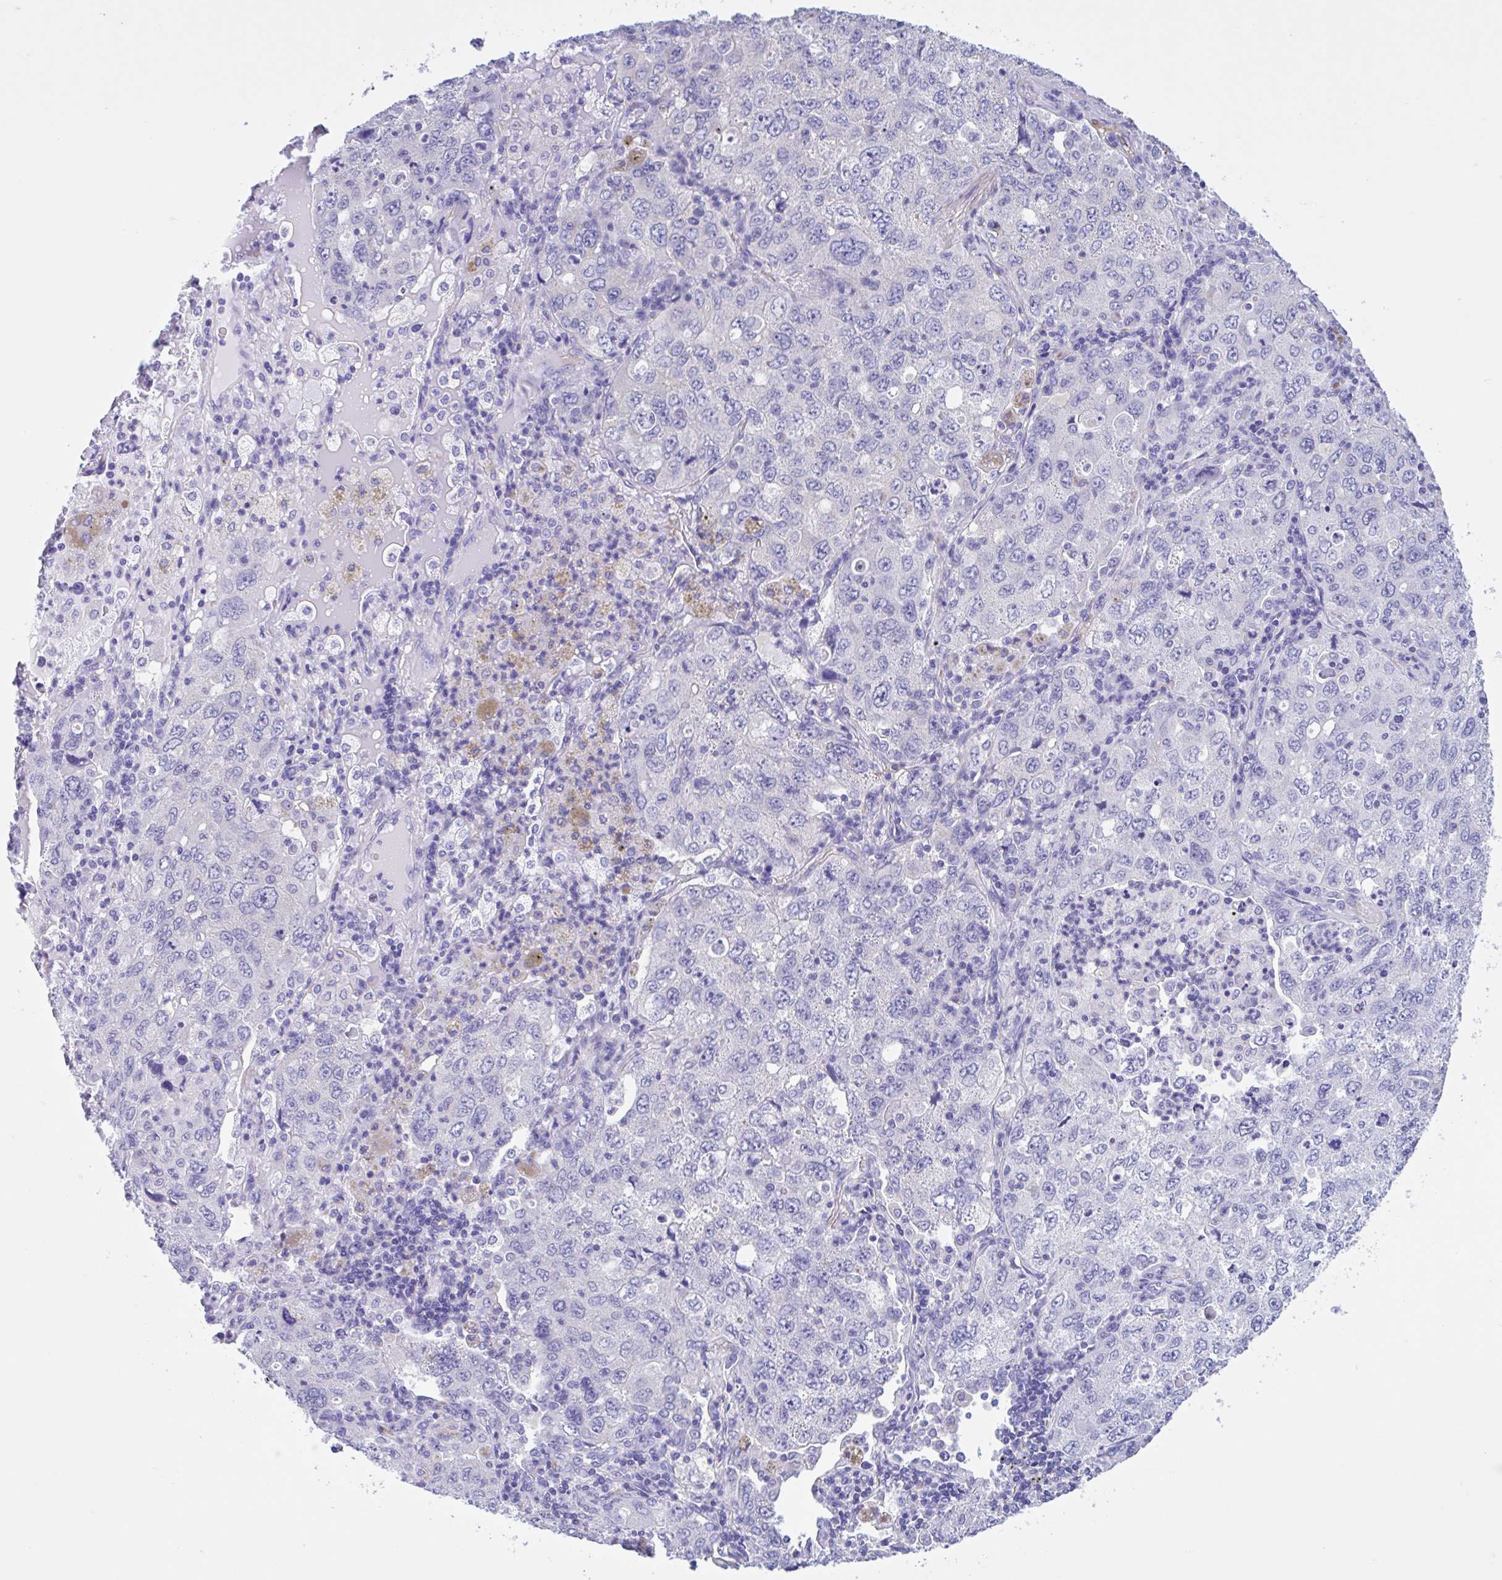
{"staining": {"intensity": "negative", "quantity": "none", "location": "none"}, "tissue": "lung cancer", "cell_type": "Tumor cells", "image_type": "cancer", "snomed": [{"axis": "morphology", "description": "Adenocarcinoma, NOS"}, {"axis": "topography", "description": "Lung"}], "caption": "The image reveals no significant staining in tumor cells of lung cancer (adenocarcinoma).", "gene": "TMEM79", "patient": {"sex": "female", "age": 57}}